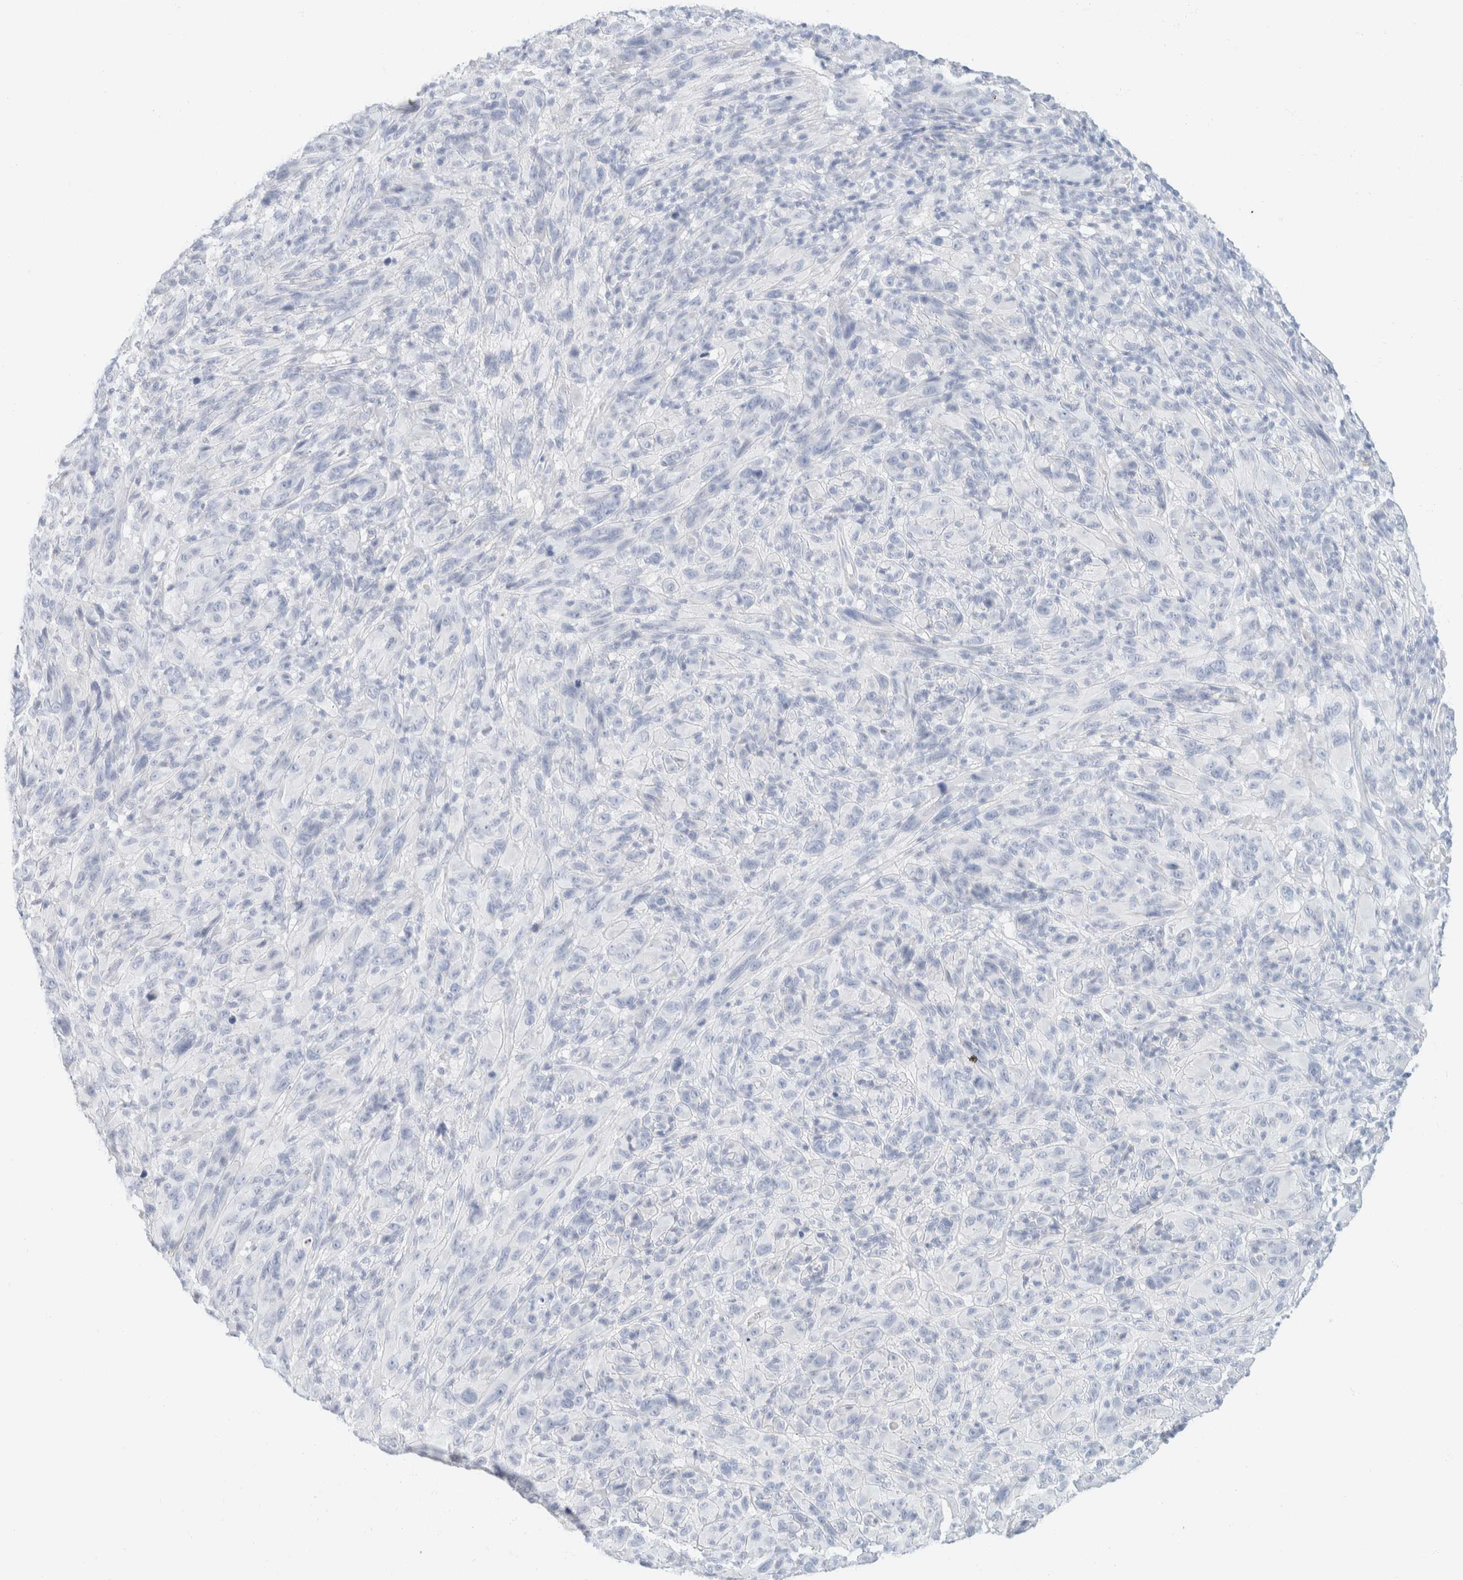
{"staining": {"intensity": "negative", "quantity": "none", "location": "none"}, "tissue": "melanoma", "cell_type": "Tumor cells", "image_type": "cancer", "snomed": [{"axis": "morphology", "description": "Malignant melanoma, NOS"}, {"axis": "topography", "description": "Skin of head"}], "caption": "DAB immunohistochemical staining of human malignant melanoma displays no significant staining in tumor cells.", "gene": "KRT20", "patient": {"sex": "male", "age": 96}}